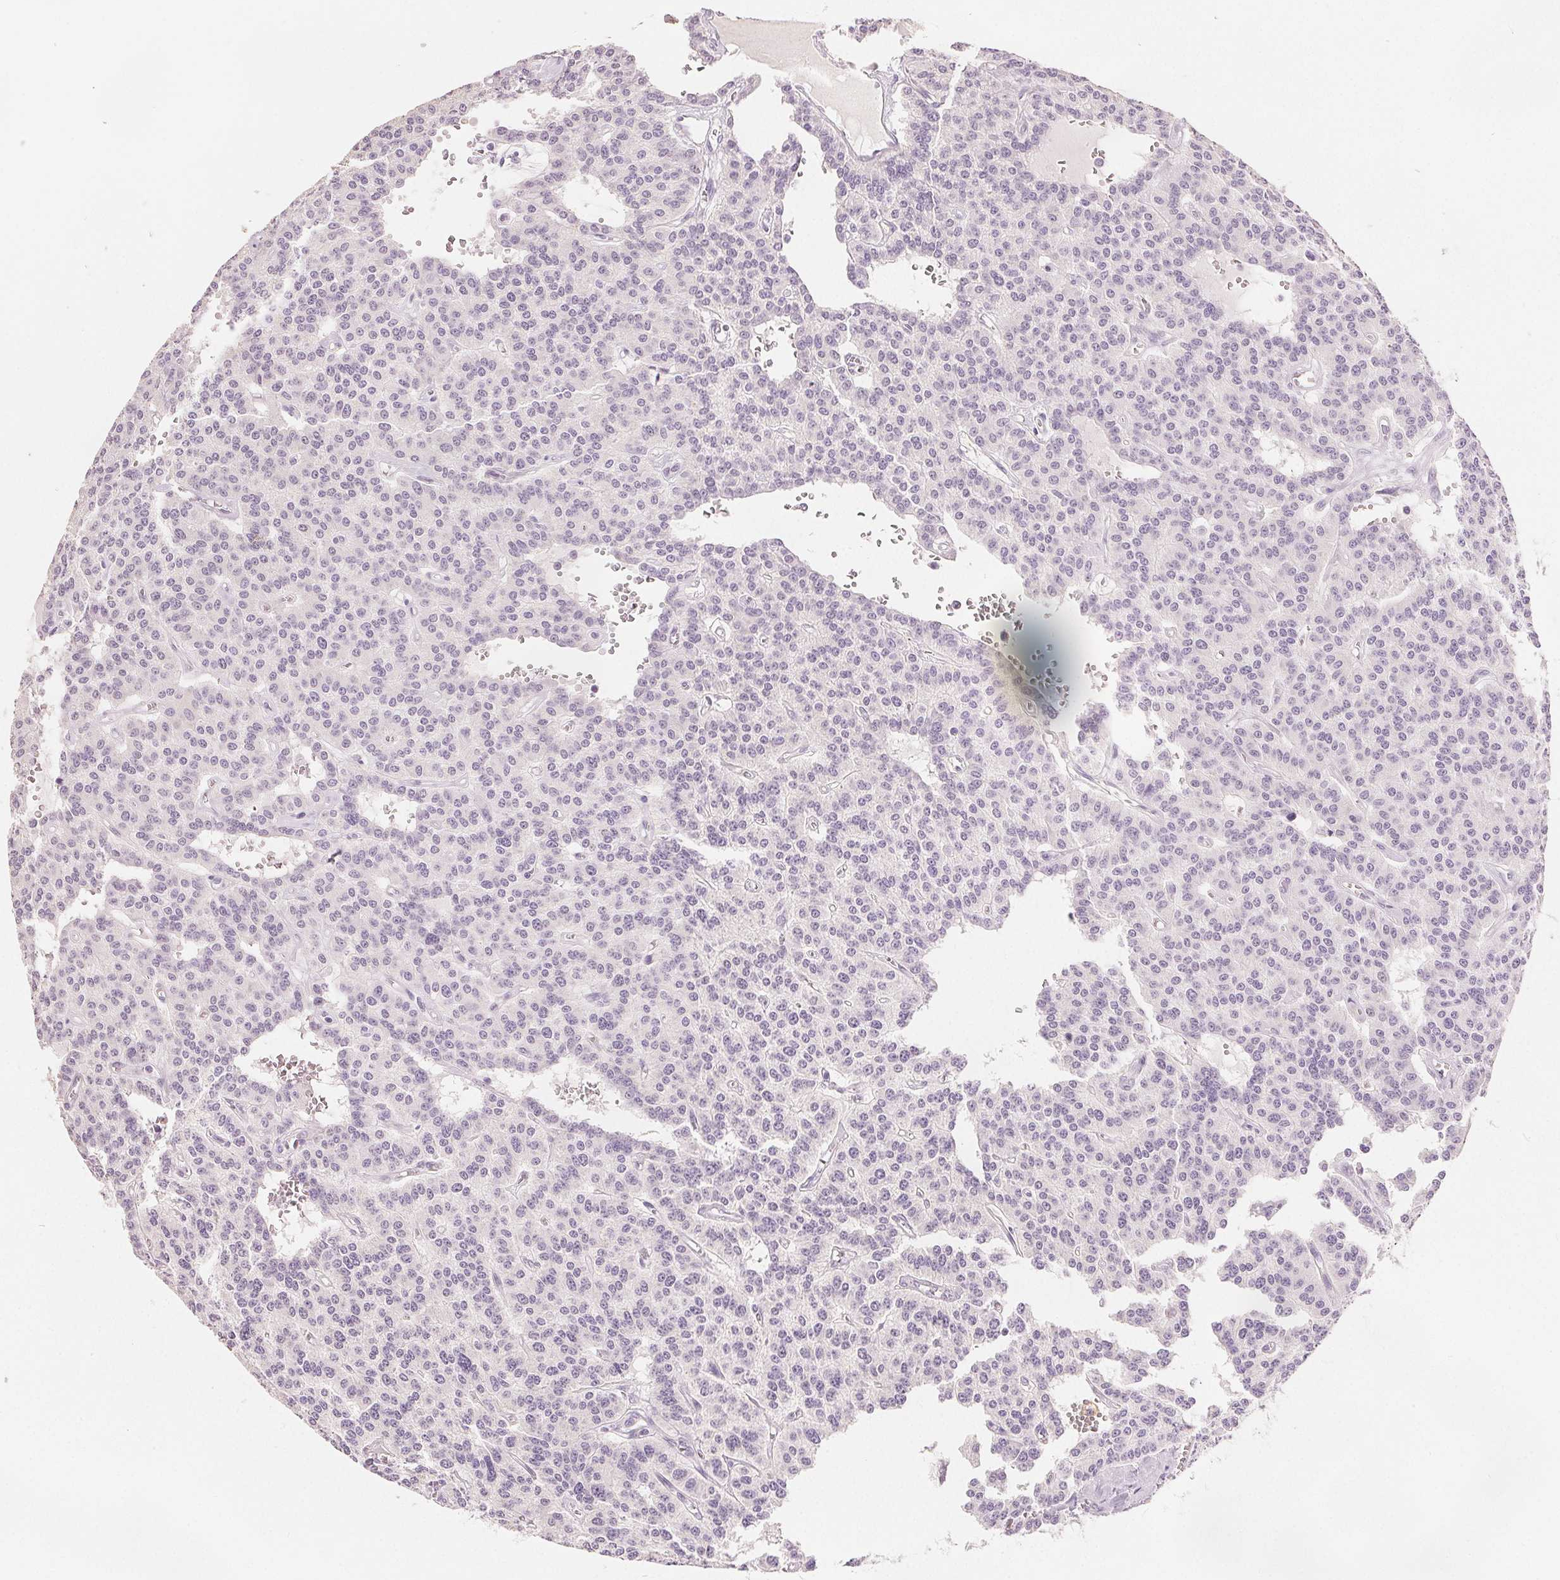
{"staining": {"intensity": "negative", "quantity": "none", "location": "none"}, "tissue": "carcinoid", "cell_type": "Tumor cells", "image_type": "cancer", "snomed": [{"axis": "morphology", "description": "Carcinoid, malignant, NOS"}, {"axis": "topography", "description": "Lung"}], "caption": "Immunohistochemistry image of human malignant carcinoid stained for a protein (brown), which reveals no staining in tumor cells. Brightfield microscopy of IHC stained with DAB (3,3'-diaminobenzidine) (brown) and hematoxylin (blue), captured at high magnification.", "gene": "CA12", "patient": {"sex": "female", "age": 71}}